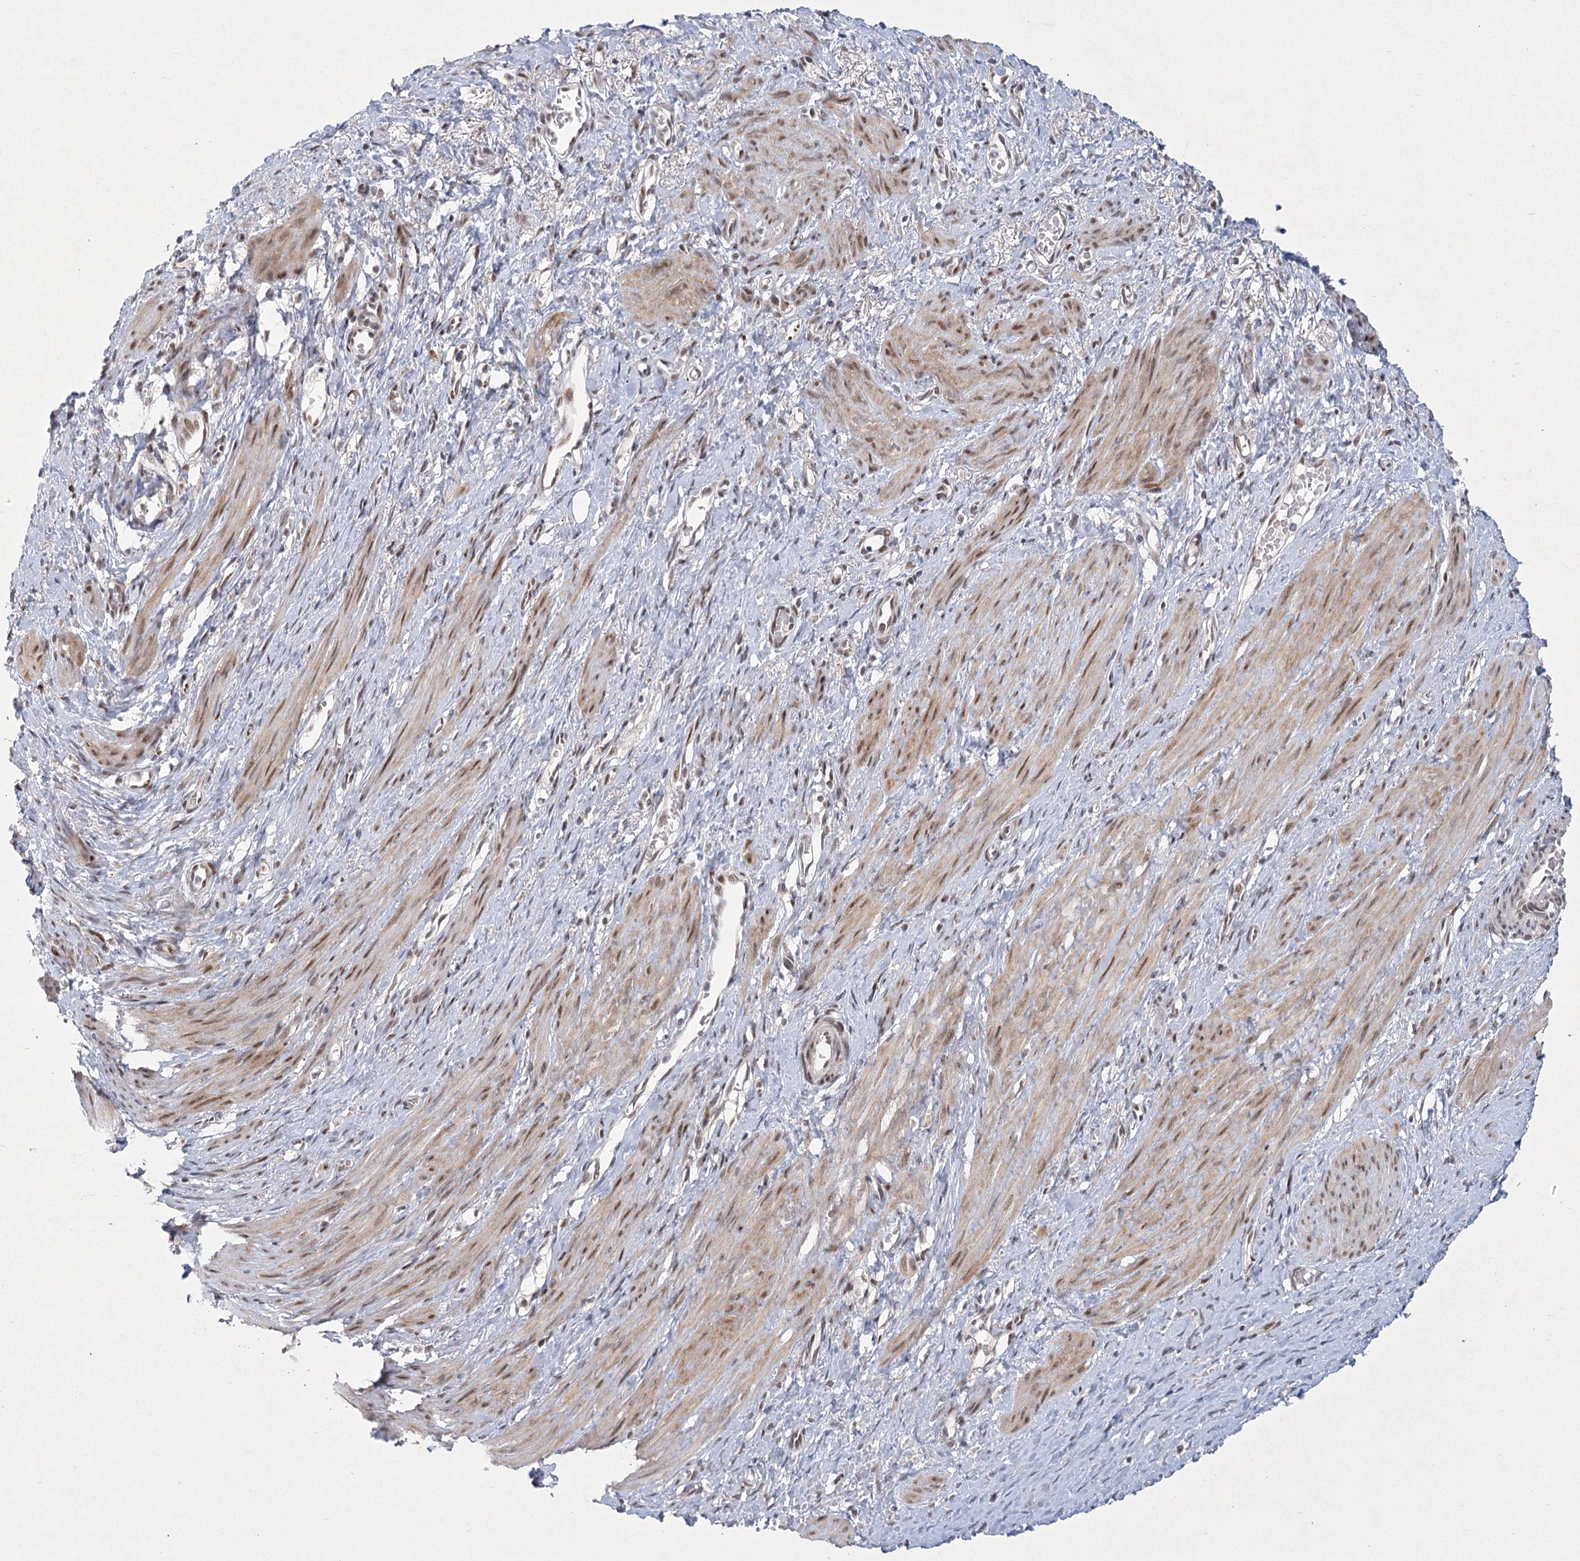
{"staining": {"intensity": "moderate", "quantity": ">75%", "location": "cytoplasmic/membranous,nuclear"}, "tissue": "smooth muscle", "cell_type": "Smooth muscle cells", "image_type": "normal", "snomed": [{"axis": "morphology", "description": "Normal tissue, NOS"}, {"axis": "topography", "description": "Endometrium"}], "caption": "Unremarkable smooth muscle exhibits moderate cytoplasmic/membranous,nuclear expression in about >75% of smooth muscle cells, visualized by immunohistochemistry.", "gene": "CIB4", "patient": {"sex": "female", "age": 33}}